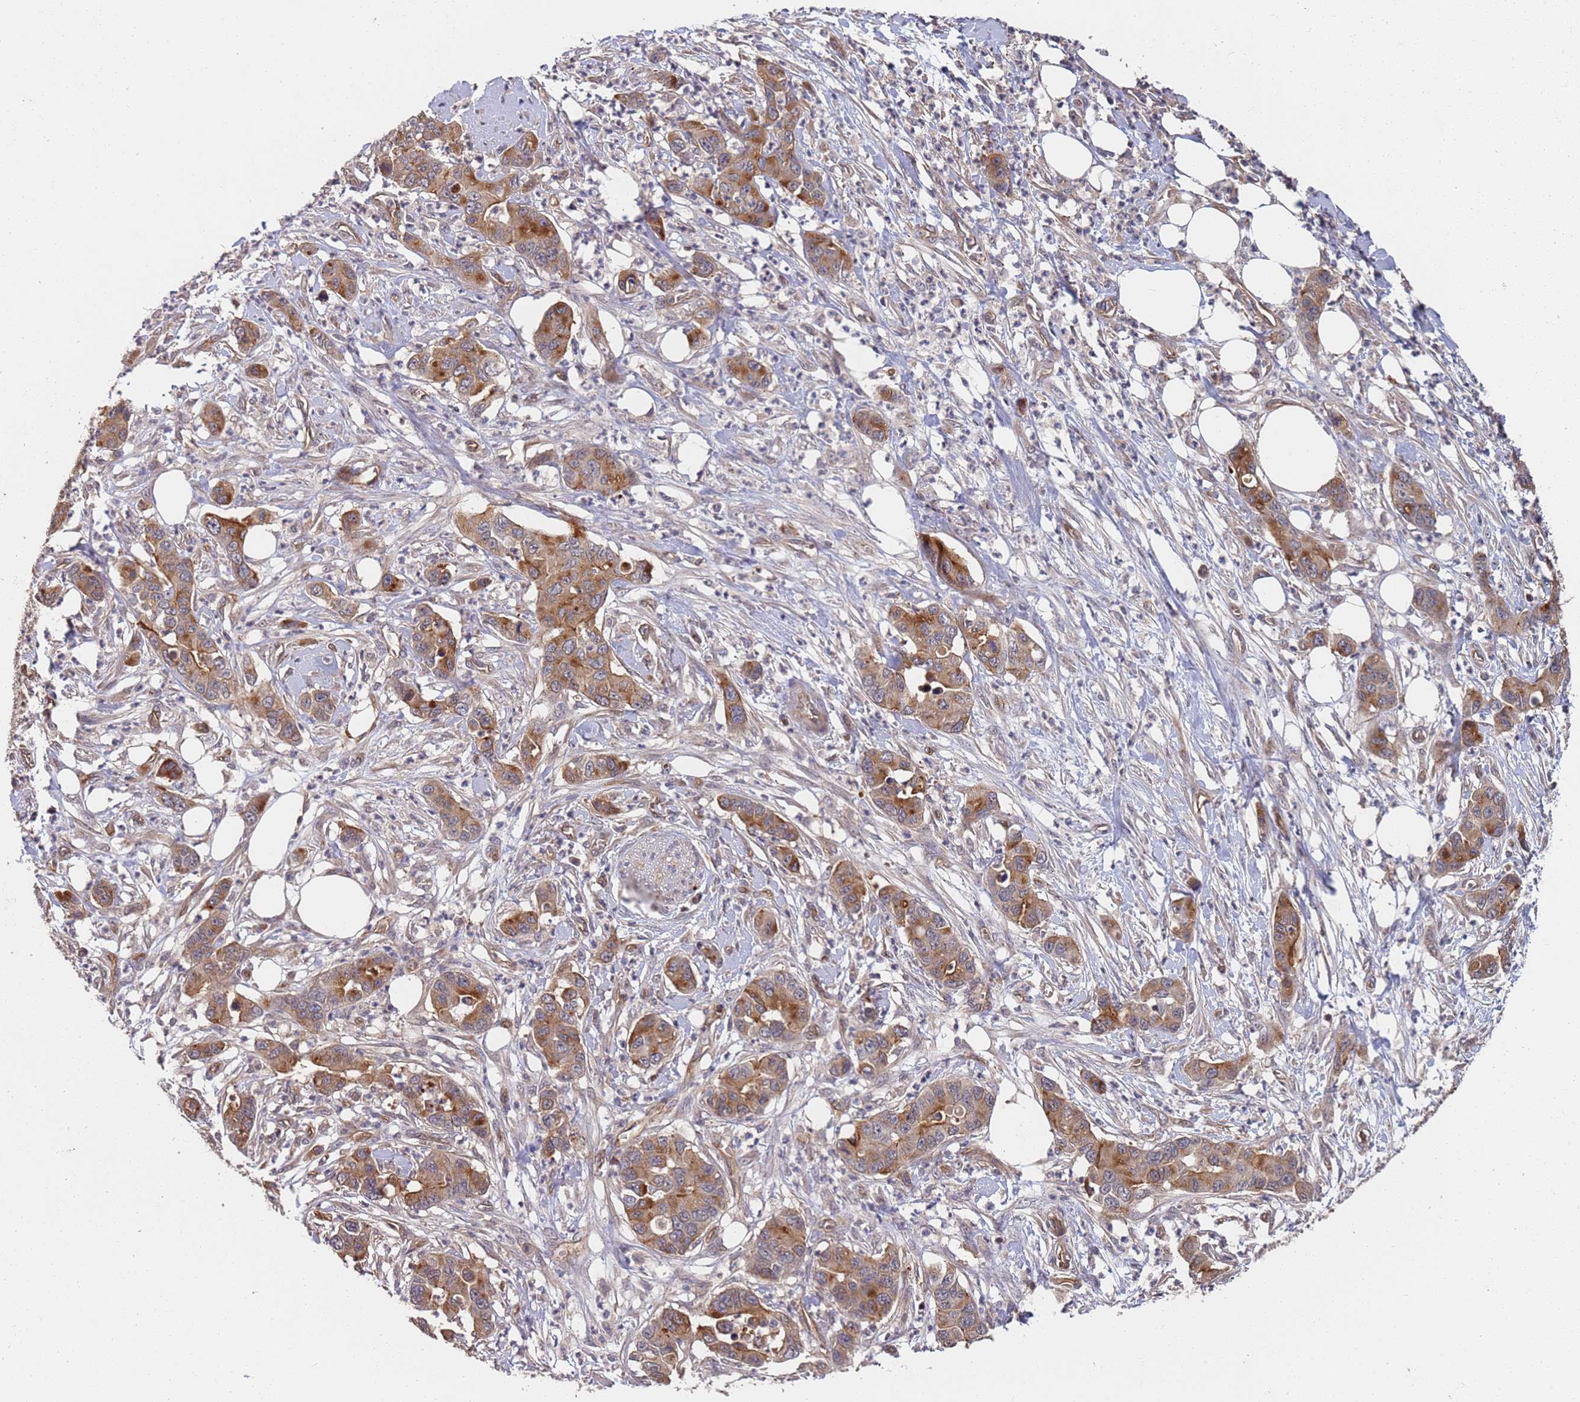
{"staining": {"intensity": "moderate", "quantity": "25%-75%", "location": "cytoplasmic/membranous"}, "tissue": "pancreatic cancer", "cell_type": "Tumor cells", "image_type": "cancer", "snomed": [{"axis": "morphology", "description": "Adenocarcinoma, NOS"}, {"axis": "topography", "description": "Pancreas"}], "caption": "The immunohistochemical stain shows moderate cytoplasmic/membranous positivity in tumor cells of pancreatic adenocarcinoma tissue.", "gene": "ABCB6", "patient": {"sex": "male", "age": 73}}